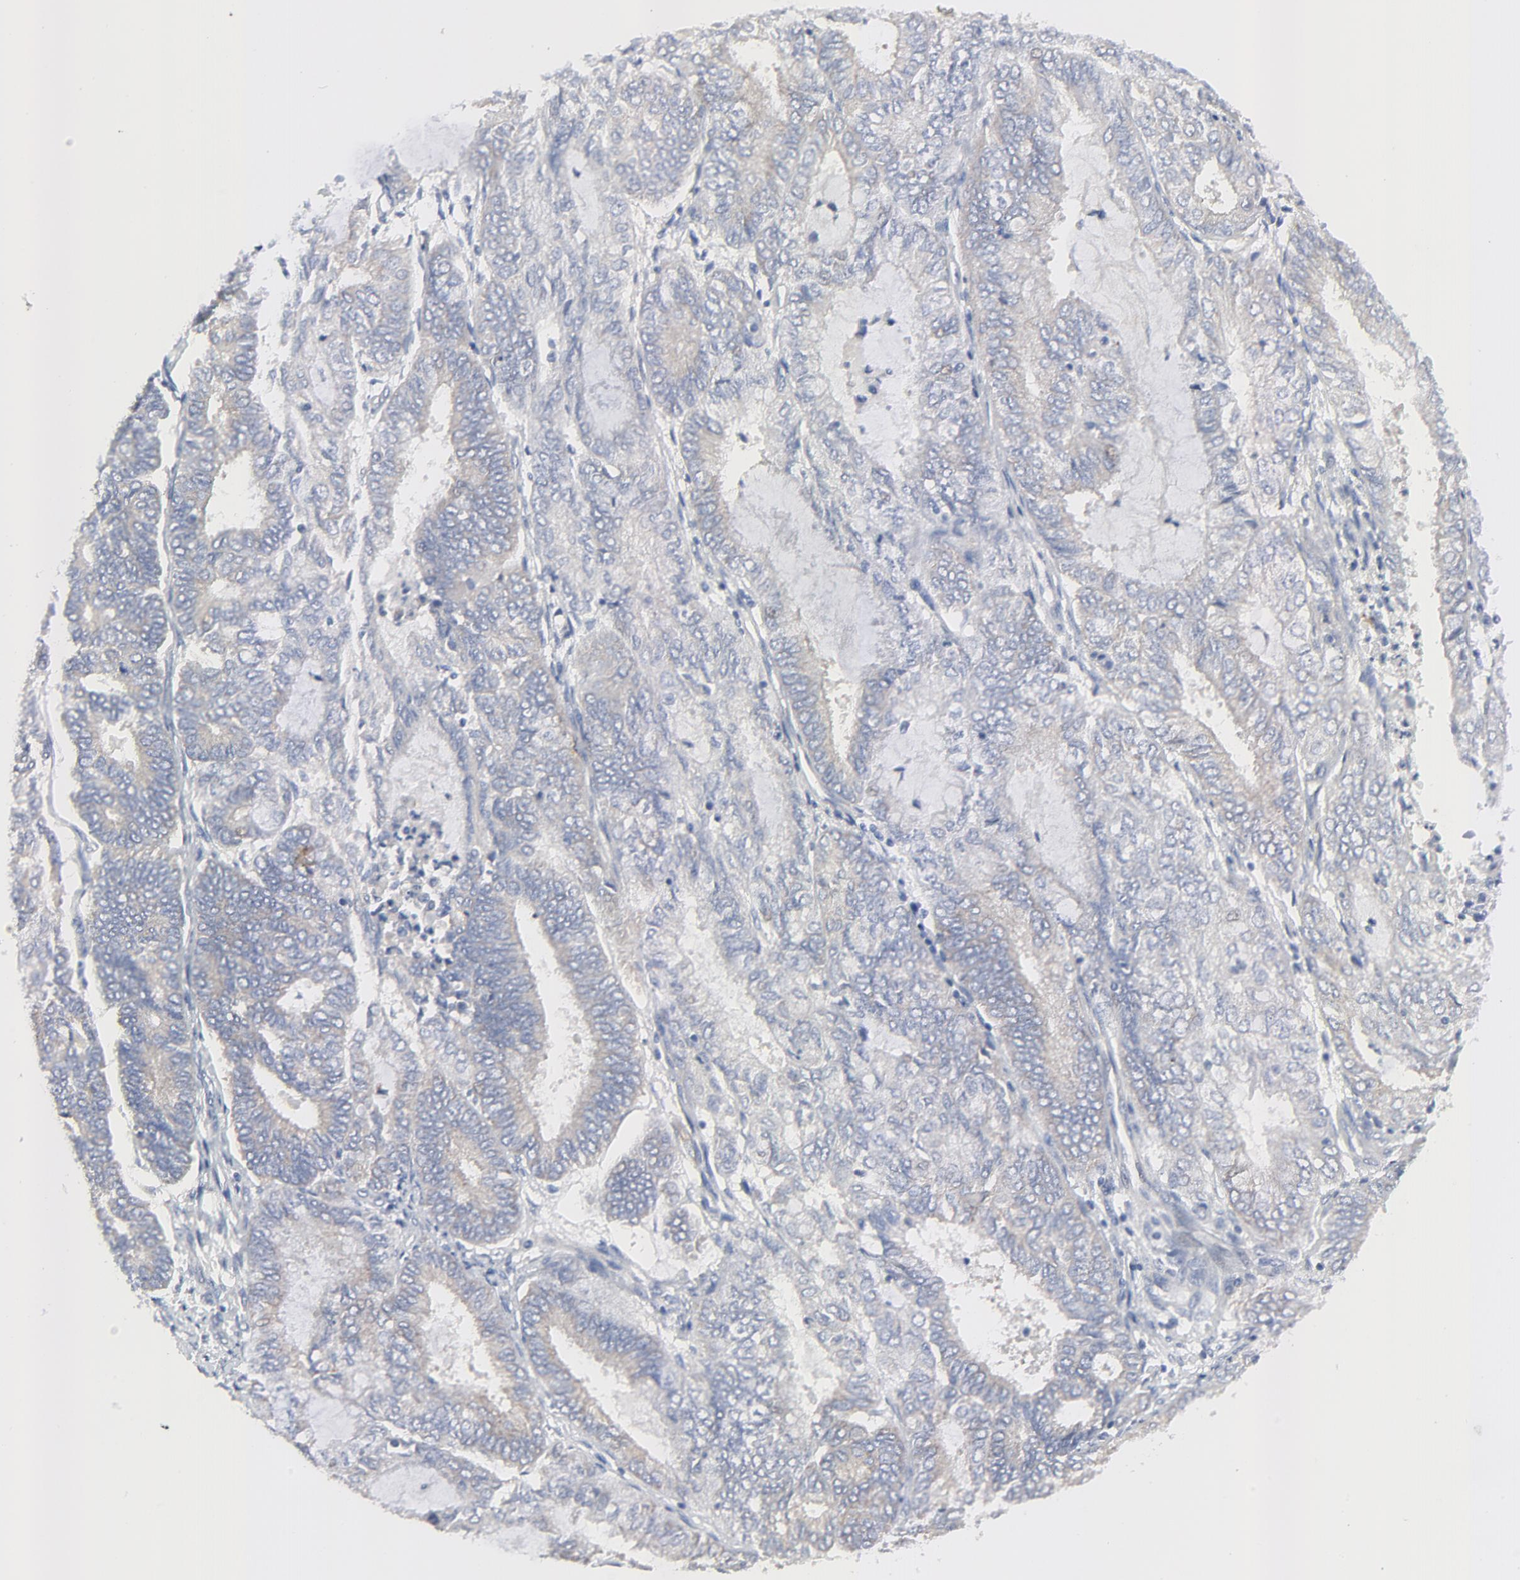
{"staining": {"intensity": "weak", "quantity": "<25%", "location": "cytoplasmic/membranous"}, "tissue": "endometrial cancer", "cell_type": "Tumor cells", "image_type": "cancer", "snomed": [{"axis": "morphology", "description": "Adenocarcinoma, NOS"}, {"axis": "topography", "description": "Endometrium"}], "caption": "Immunohistochemistry micrograph of neoplastic tissue: adenocarcinoma (endometrial) stained with DAB displays no significant protein staining in tumor cells. The staining is performed using DAB brown chromogen with nuclei counter-stained in using hematoxylin.", "gene": "VAV2", "patient": {"sex": "female", "age": 59}}